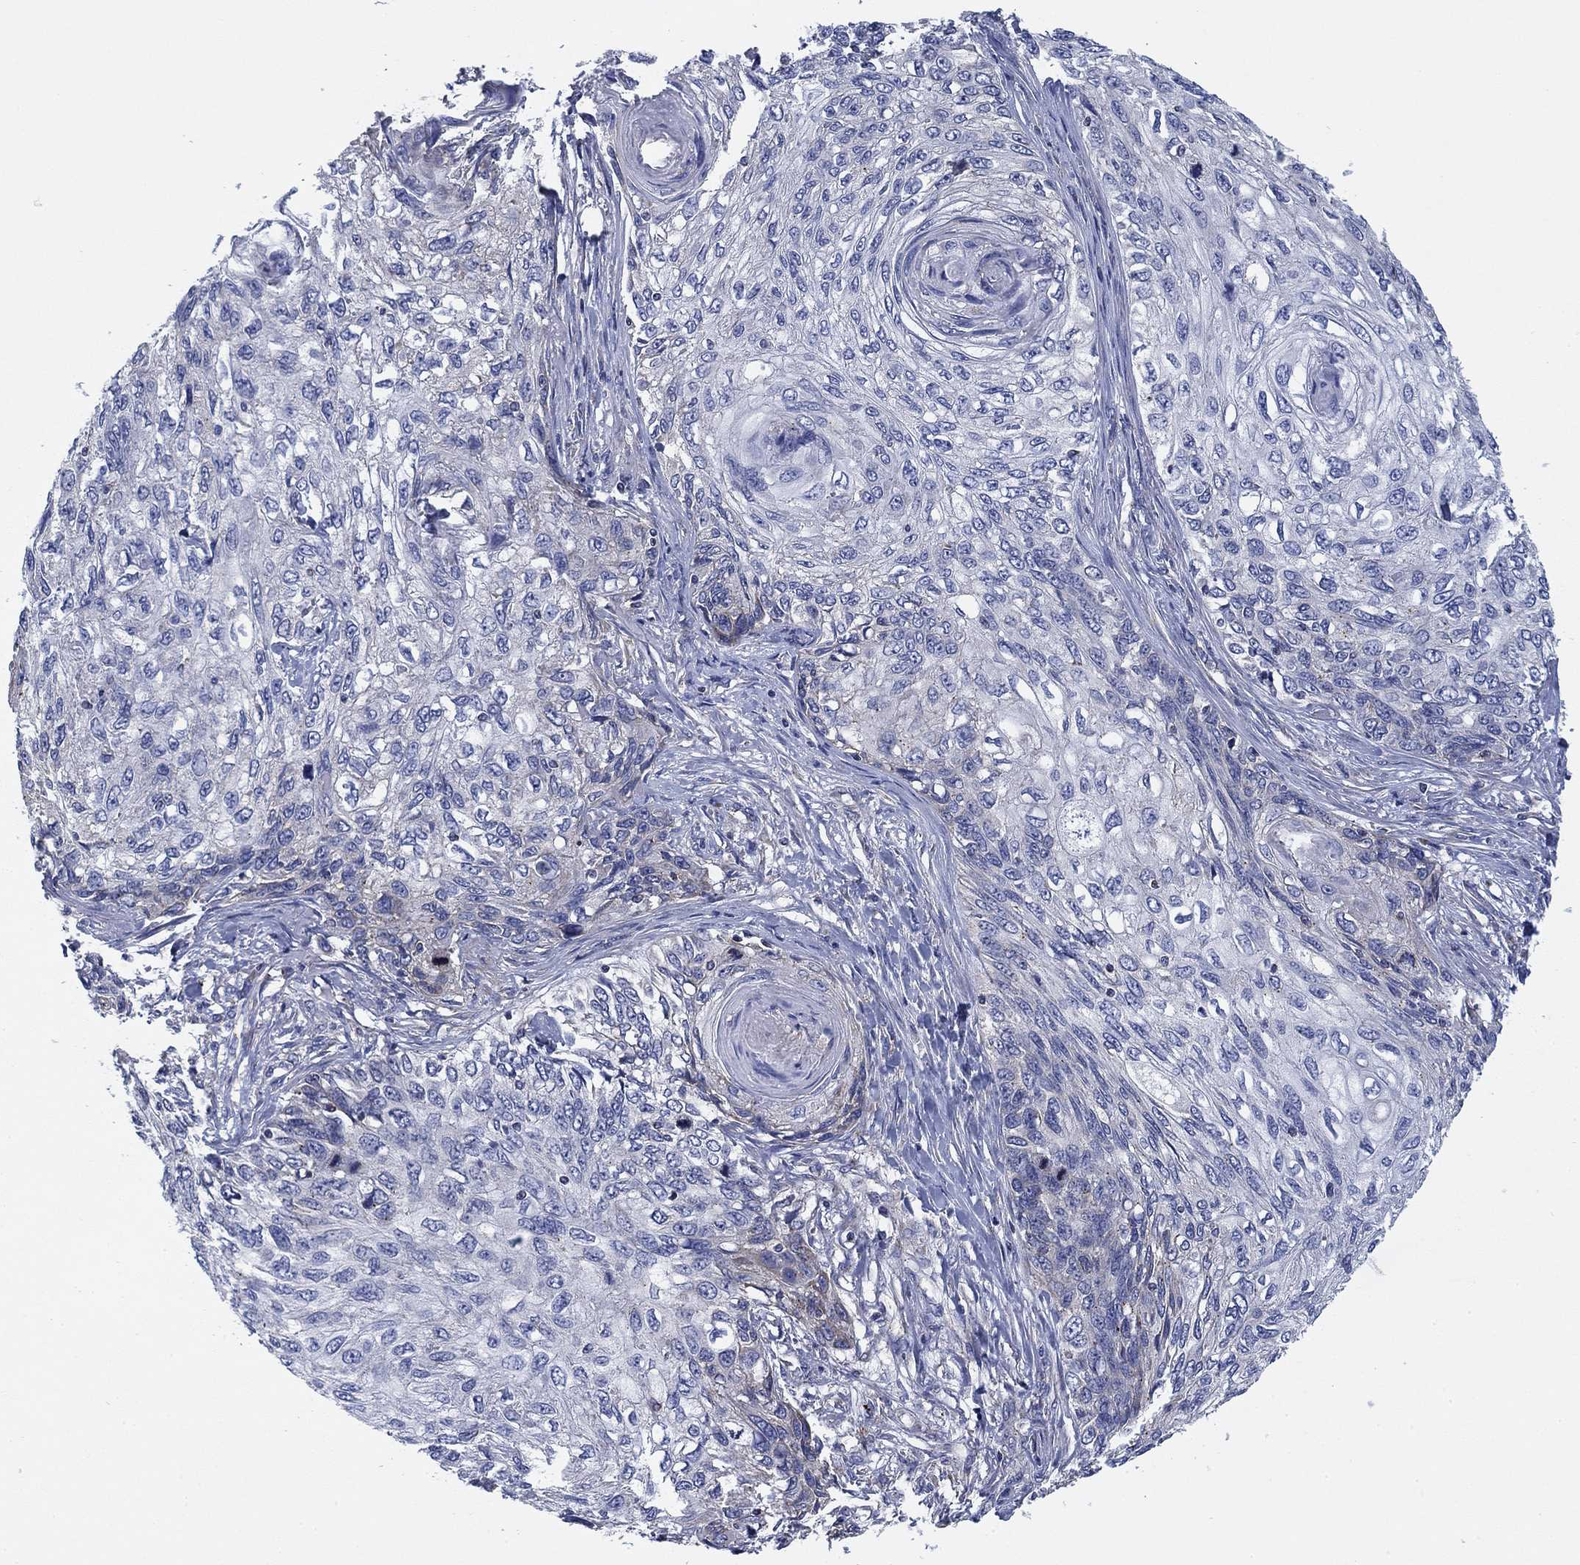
{"staining": {"intensity": "negative", "quantity": "none", "location": "none"}, "tissue": "skin cancer", "cell_type": "Tumor cells", "image_type": "cancer", "snomed": [{"axis": "morphology", "description": "Squamous cell carcinoma, NOS"}, {"axis": "topography", "description": "Skin"}], "caption": "Tumor cells show no significant protein positivity in skin cancer.", "gene": "NACAD", "patient": {"sex": "male", "age": 92}}